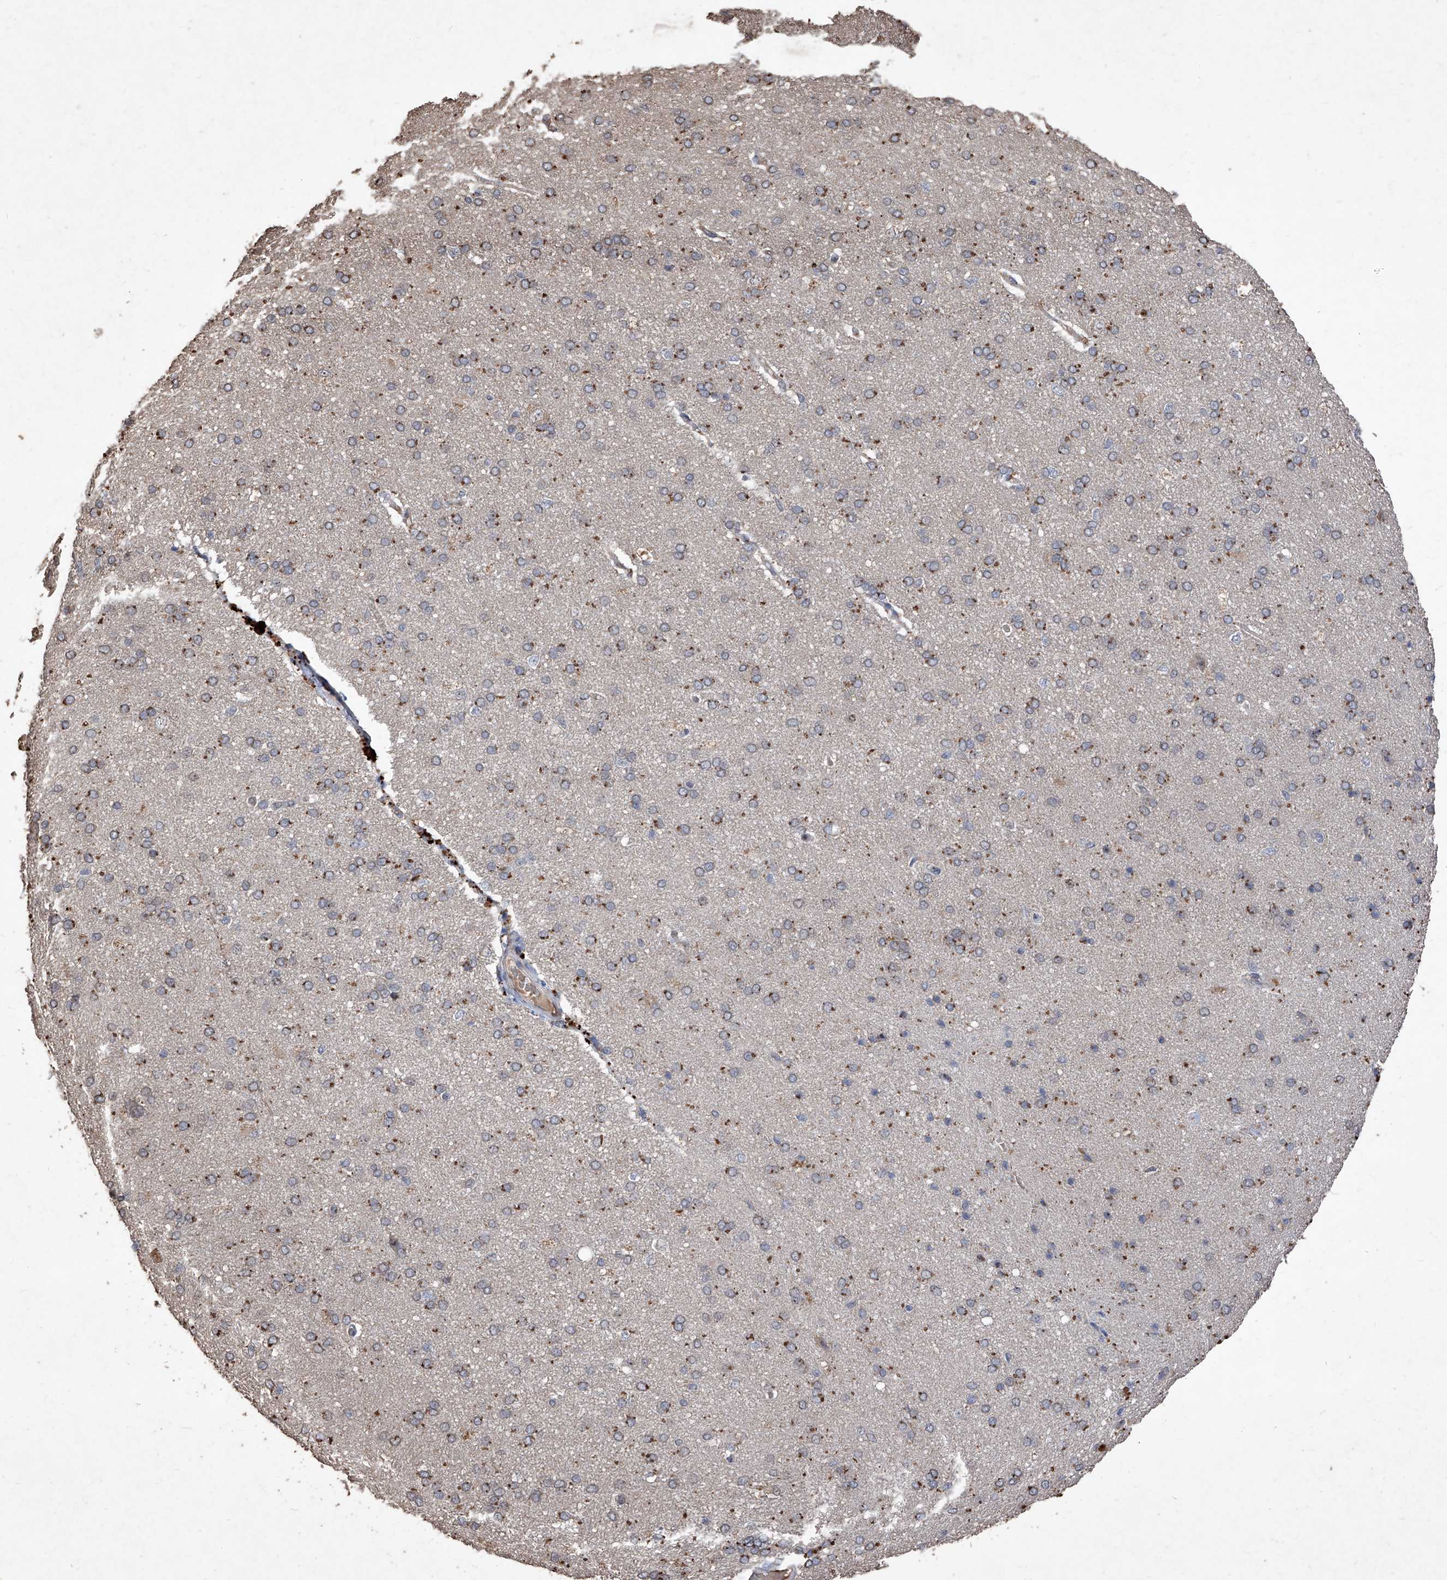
{"staining": {"intensity": "moderate", "quantity": "<25%", "location": "cytoplasmic/membranous"}, "tissue": "cerebral cortex", "cell_type": "Endothelial cells", "image_type": "normal", "snomed": [{"axis": "morphology", "description": "Normal tissue, NOS"}, {"axis": "topography", "description": "Cerebral cortex"}], "caption": "Moderate cytoplasmic/membranous expression is seen in approximately <25% of endothelial cells in normal cerebral cortex. (brown staining indicates protein expression, while blue staining denotes nuclei).", "gene": "EML1", "patient": {"sex": "male", "age": 62}}